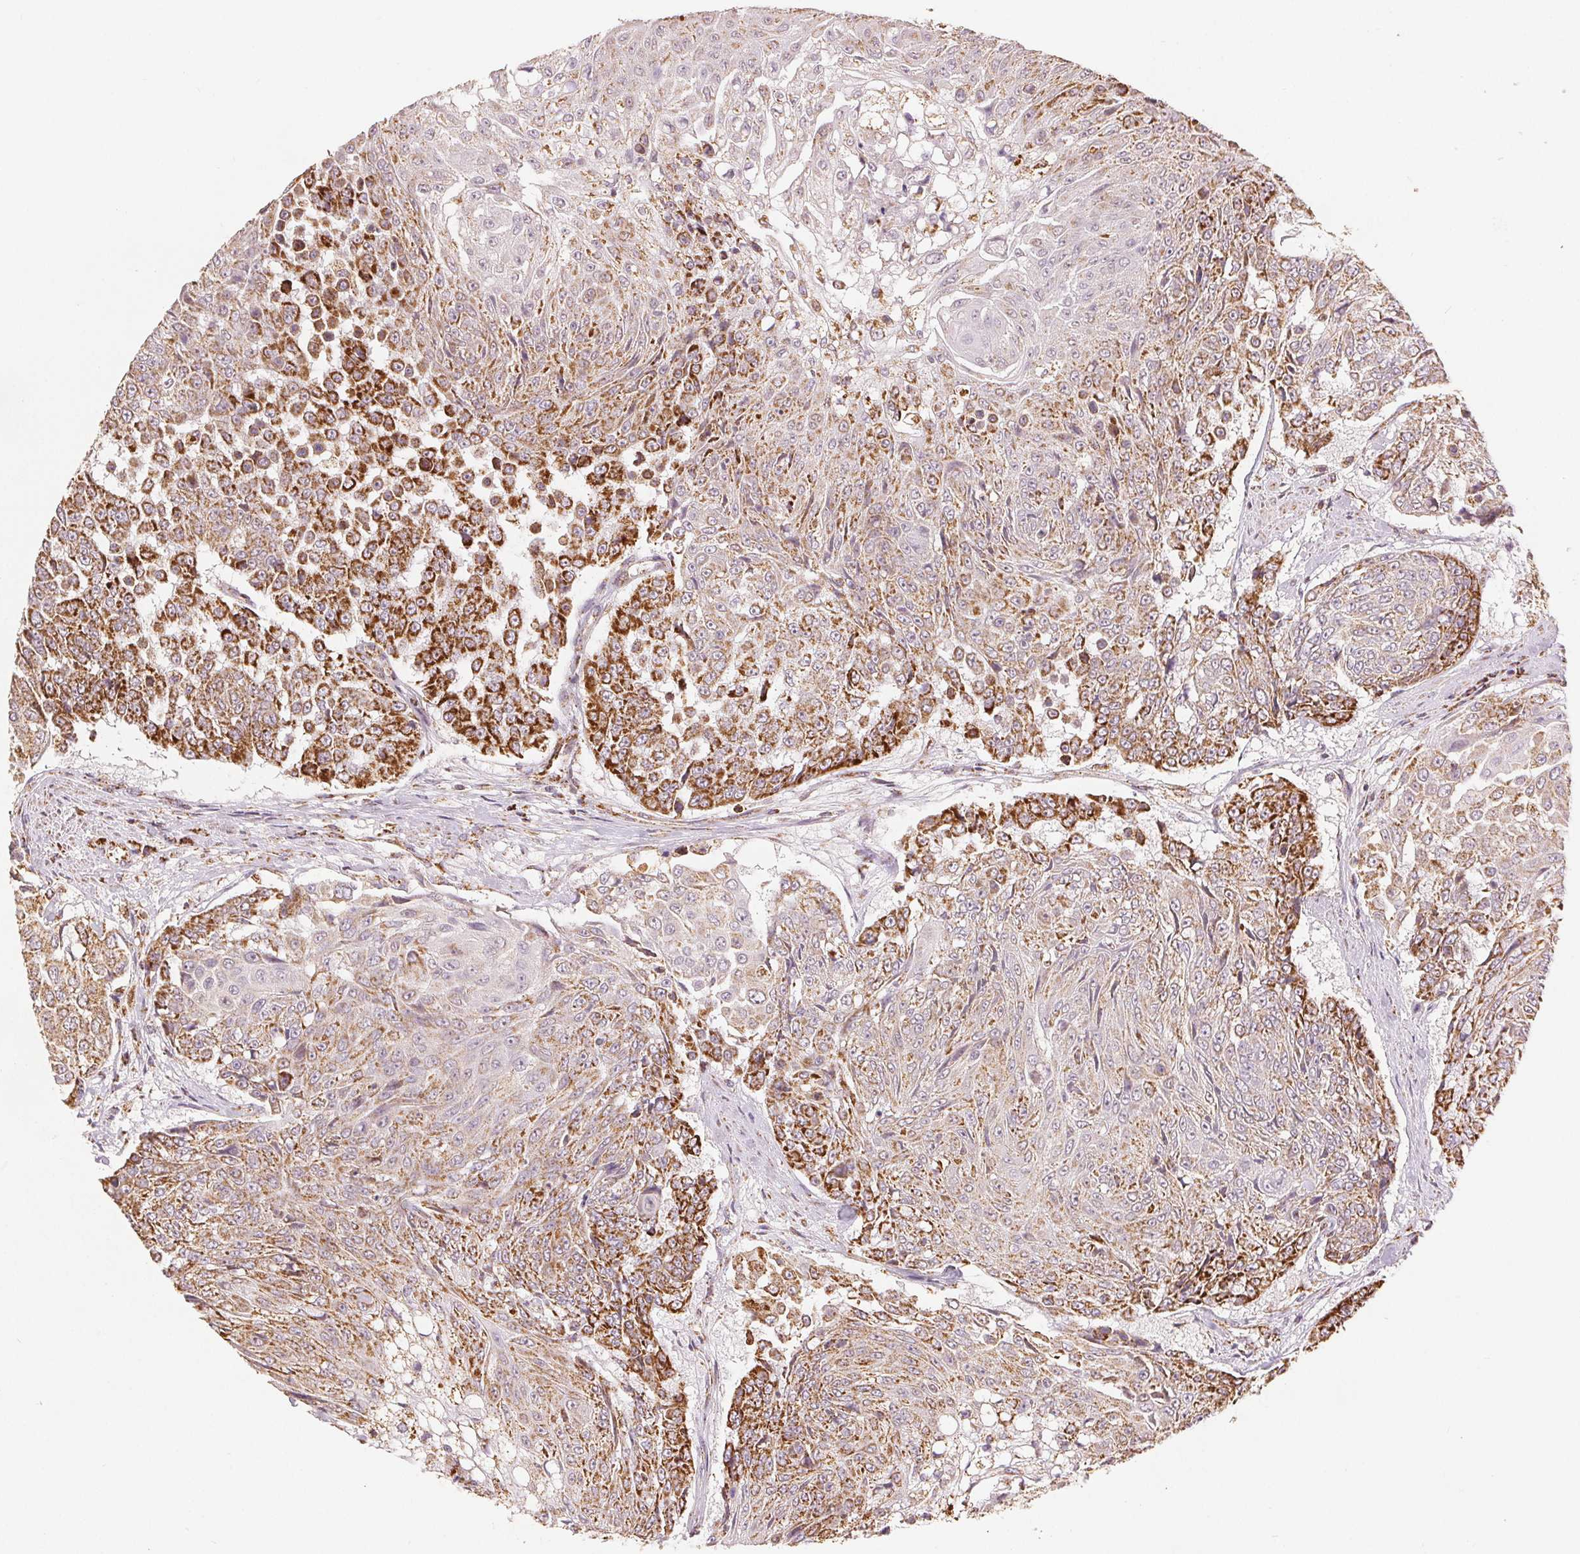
{"staining": {"intensity": "strong", "quantity": "25%-75%", "location": "cytoplasmic/membranous"}, "tissue": "urothelial cancer", "cell_type": "Tumor cells", "image_type": "cancer", "snomed": [{"axis": "morphology", "description": "Urothelial carcinoma, High grade"}, {"axis": "topography", "description": "Urinary bladder"}], "caption": "DAB immunohistochemical staining of human urothelial carcinoma (high-grade) displays strong cytoplasmic/membranous protein staining in about 25%-75% of tumor cells.", "gene": "SDHB", "patient": {"sex": "female", "age": 63}}